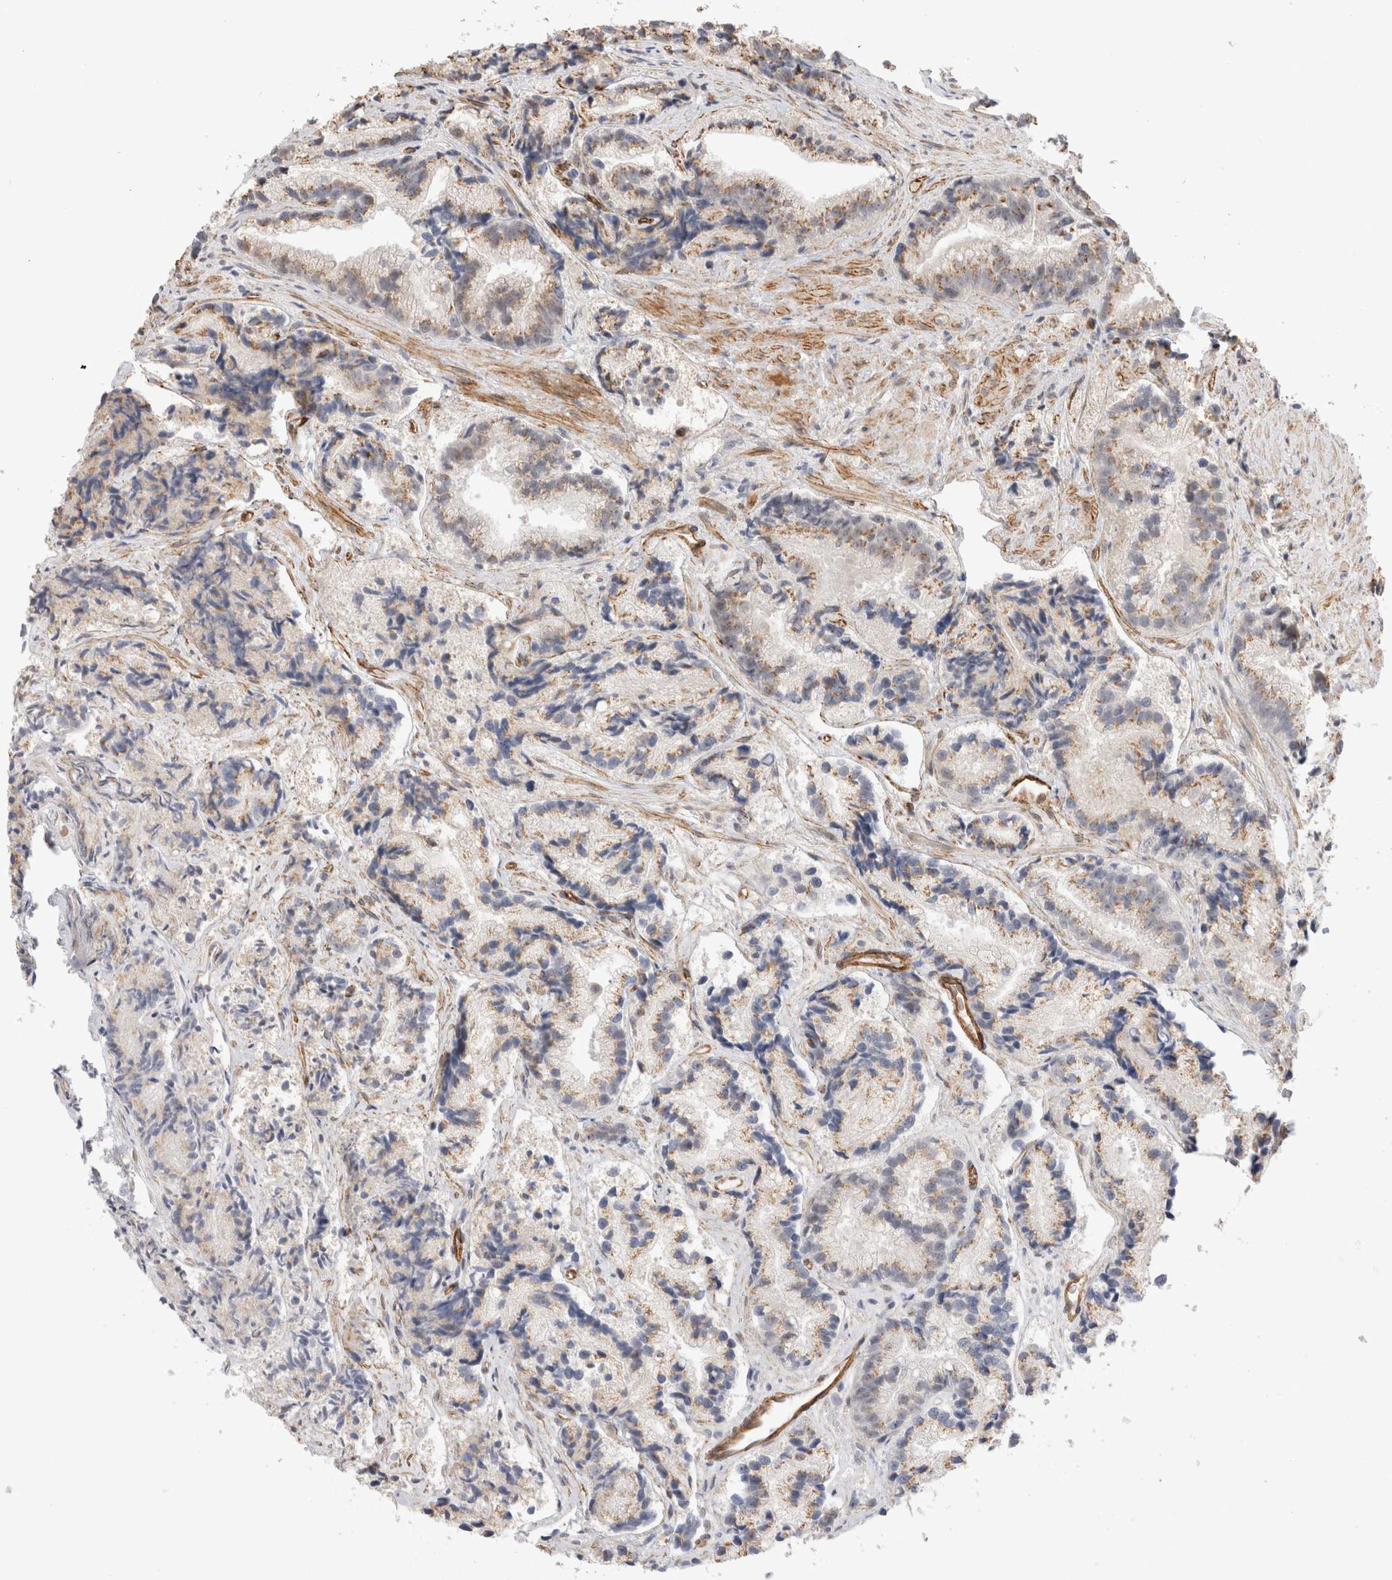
{"staining": {"intensity": "moderate", "quantity": ">75%", "location": "cytoplasmic/membranous"}, "tissue": "prostate cancer", "cell_type": "Tumor cells", "image_type": "cancer", "snomed": [{"axis": "morphology", "description": "Adenocarcinoma, Low grade"}, {"axis": "topography", "description": "Prostate"}], "caption": "High-magnification brightfield microscopy of prostate cancer (low-grade adenocarcinoma) stained with DAB (brown) and counterstained with hematoxylin (blue). tumor cells exhibit moderate cytoplasmic/membranous staining is identified in approximately>75% of cells. (DAB (3,3'-diaminobenzidine) = brown stain, brightfield microscopy at high magnification).", "gene": "CAAP1", "patient": {"sex": "male", "age": 89}}